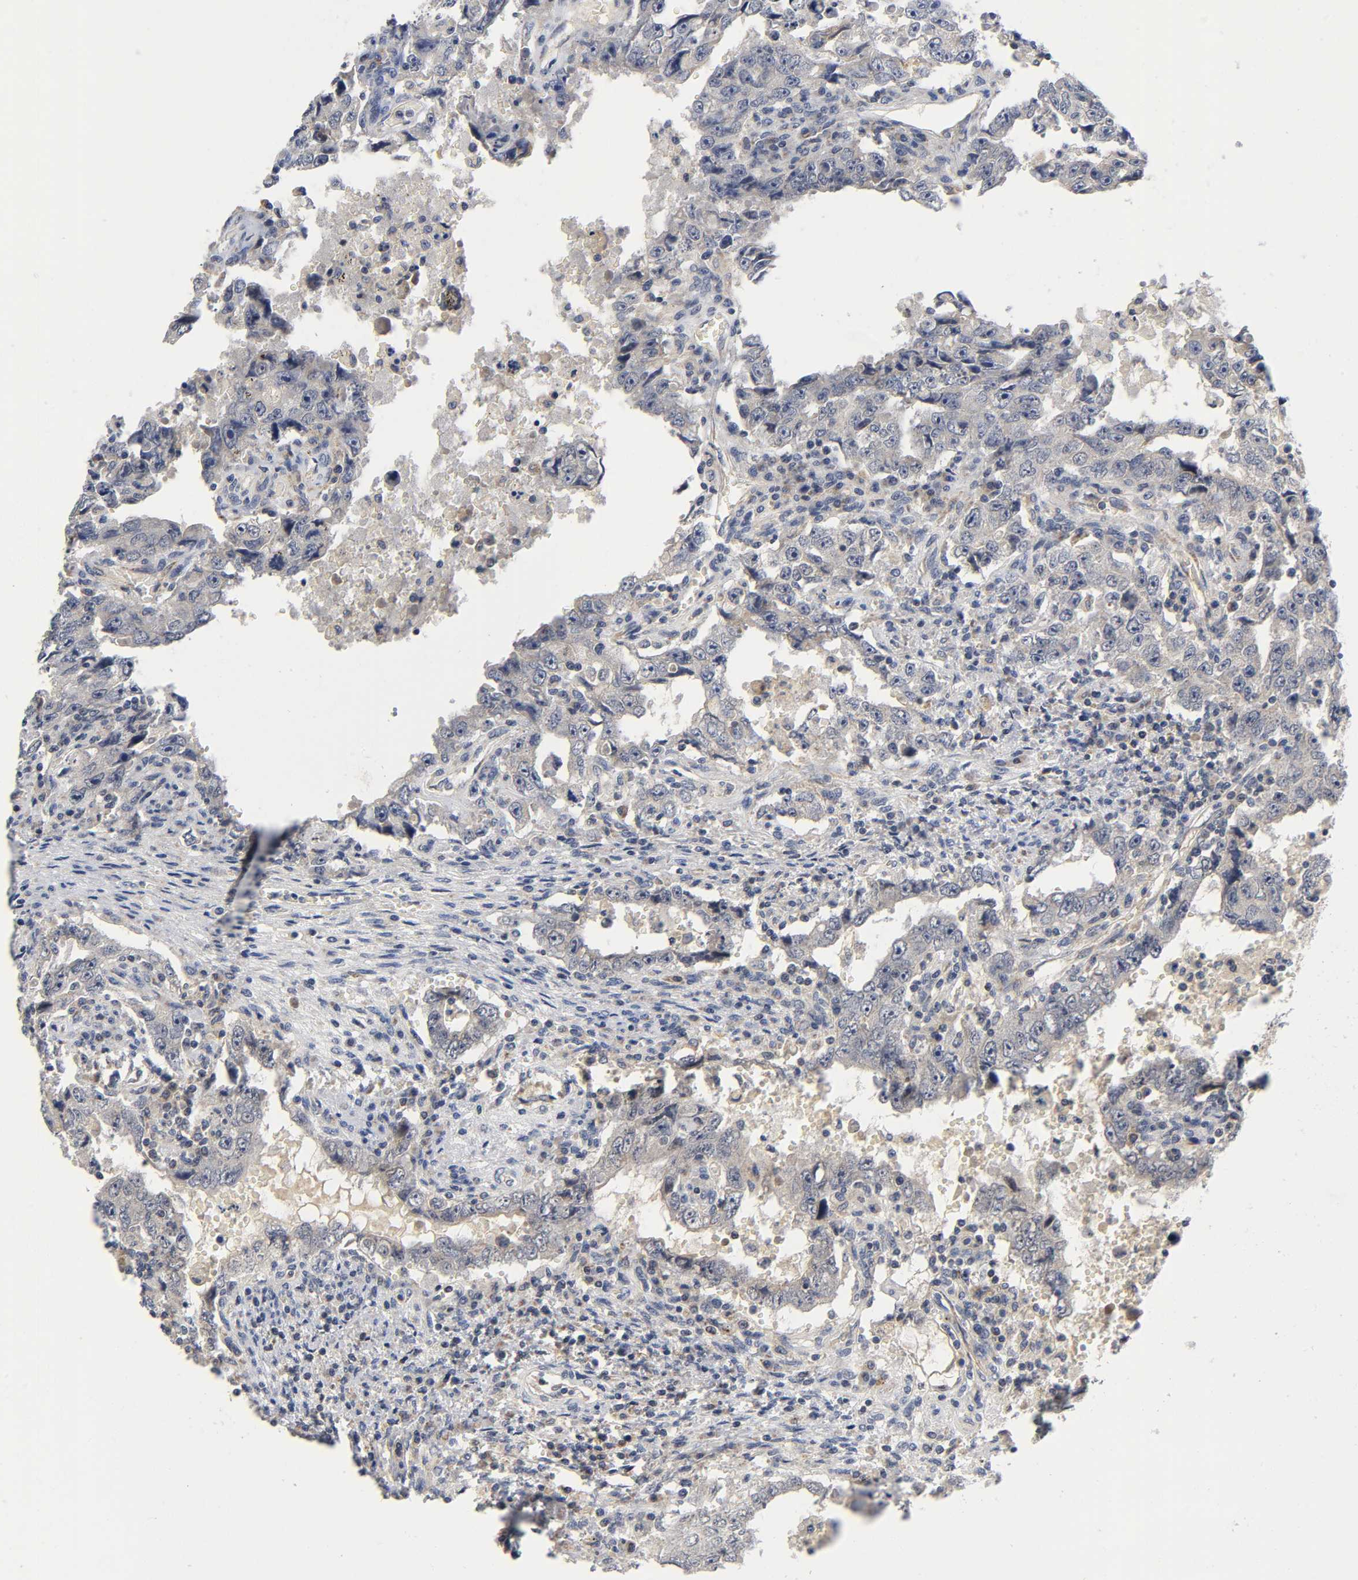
{"staining": {"intensity": "weak", "quantity": ">75%", "location": "cytoplasmic/membranous"}, "tissue": "testis cancer", "cell_type": "Tumor cells", "image_type": "cancer", "snomed": [{"axis": "morphology", "description": "Carcinoma, Embryonal, NOS"}, {"axis": "topography", "description": "Testis"}], "caption": "Immunohistochemistry micrograph of testis cancer stained for a protein (brown), which exhibits low levels of weak cytoplasmic/membranous positivity in approximately >75% of tumor cells.", "gene": "NRP1", "patient": {"sex": "male", "age": 26}}